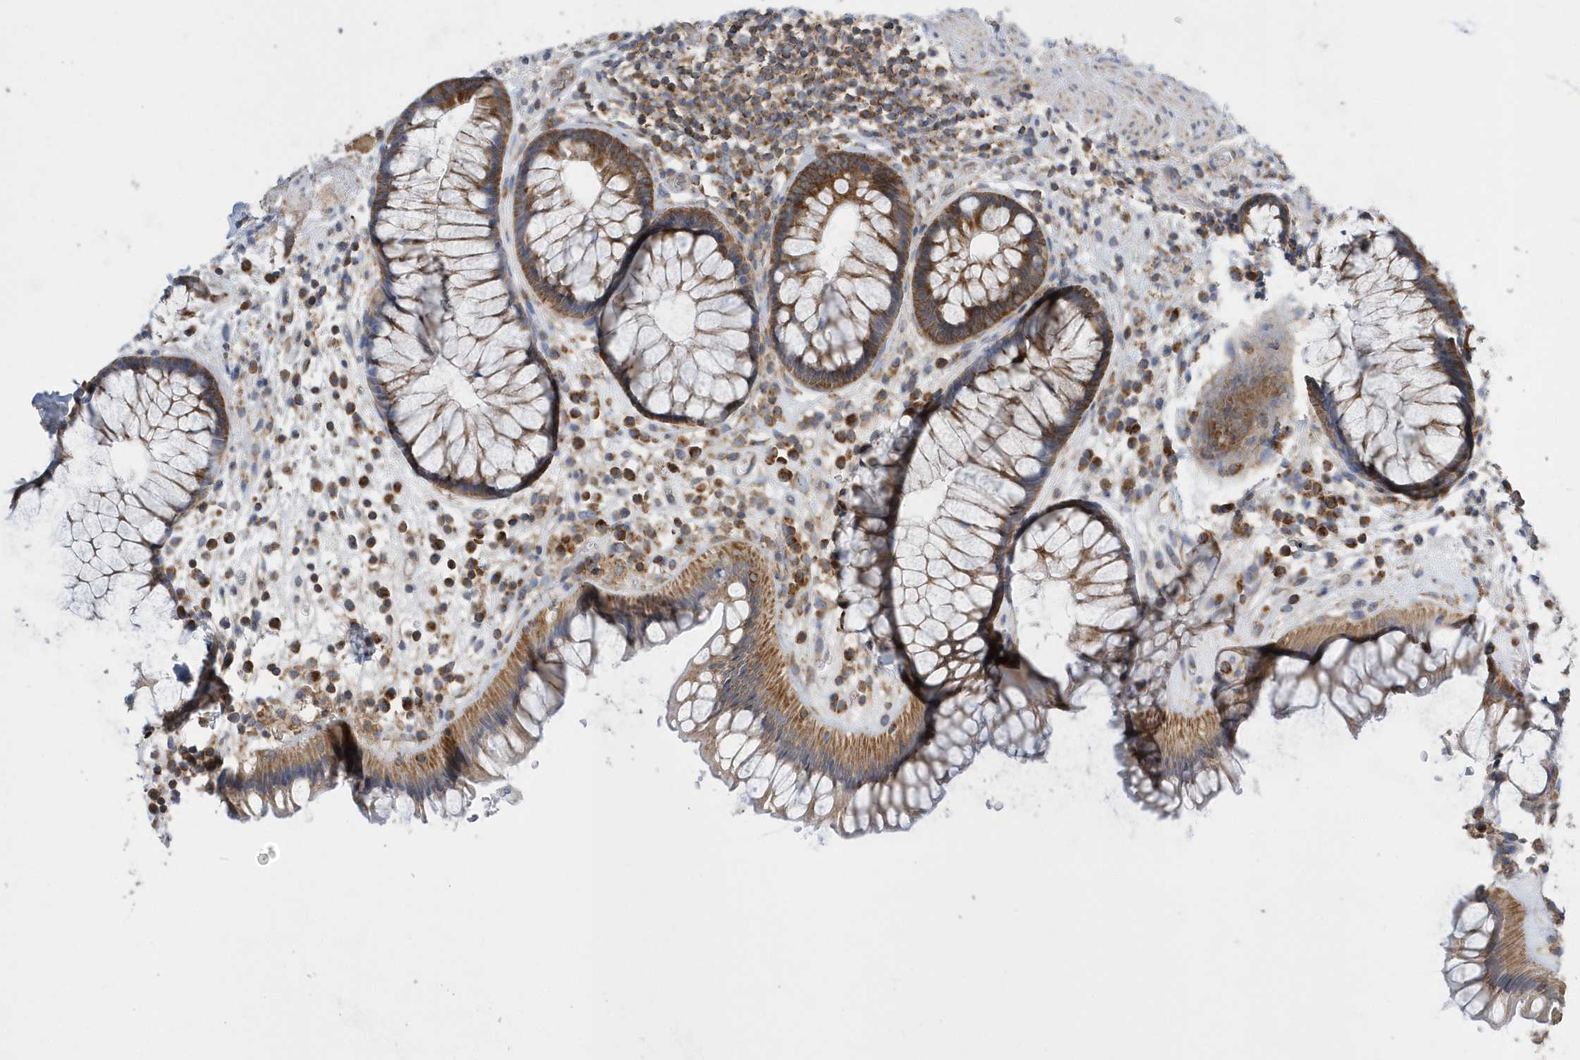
{"staining": {"intensity": "strong", "quantity": ">75%", "location": "cytoplasmic/membranous"}, "tissue": "rectum", "cell_type": "Glandular cells", "image_type": "normal", "snomed": [{"axis": "morphology", "description": "Normal tissue, NOS"}, {"axis": "topography", "description": "Rectum"}], "caption": "Immunohistochemical staining of benign rectum demonstrates >75% levels of strong cytoplasmic/membranous protein staining in approximately >75% of glandular cells.", "gene": "SPATA5", "patient": {"sex": "male", "age": 51}}